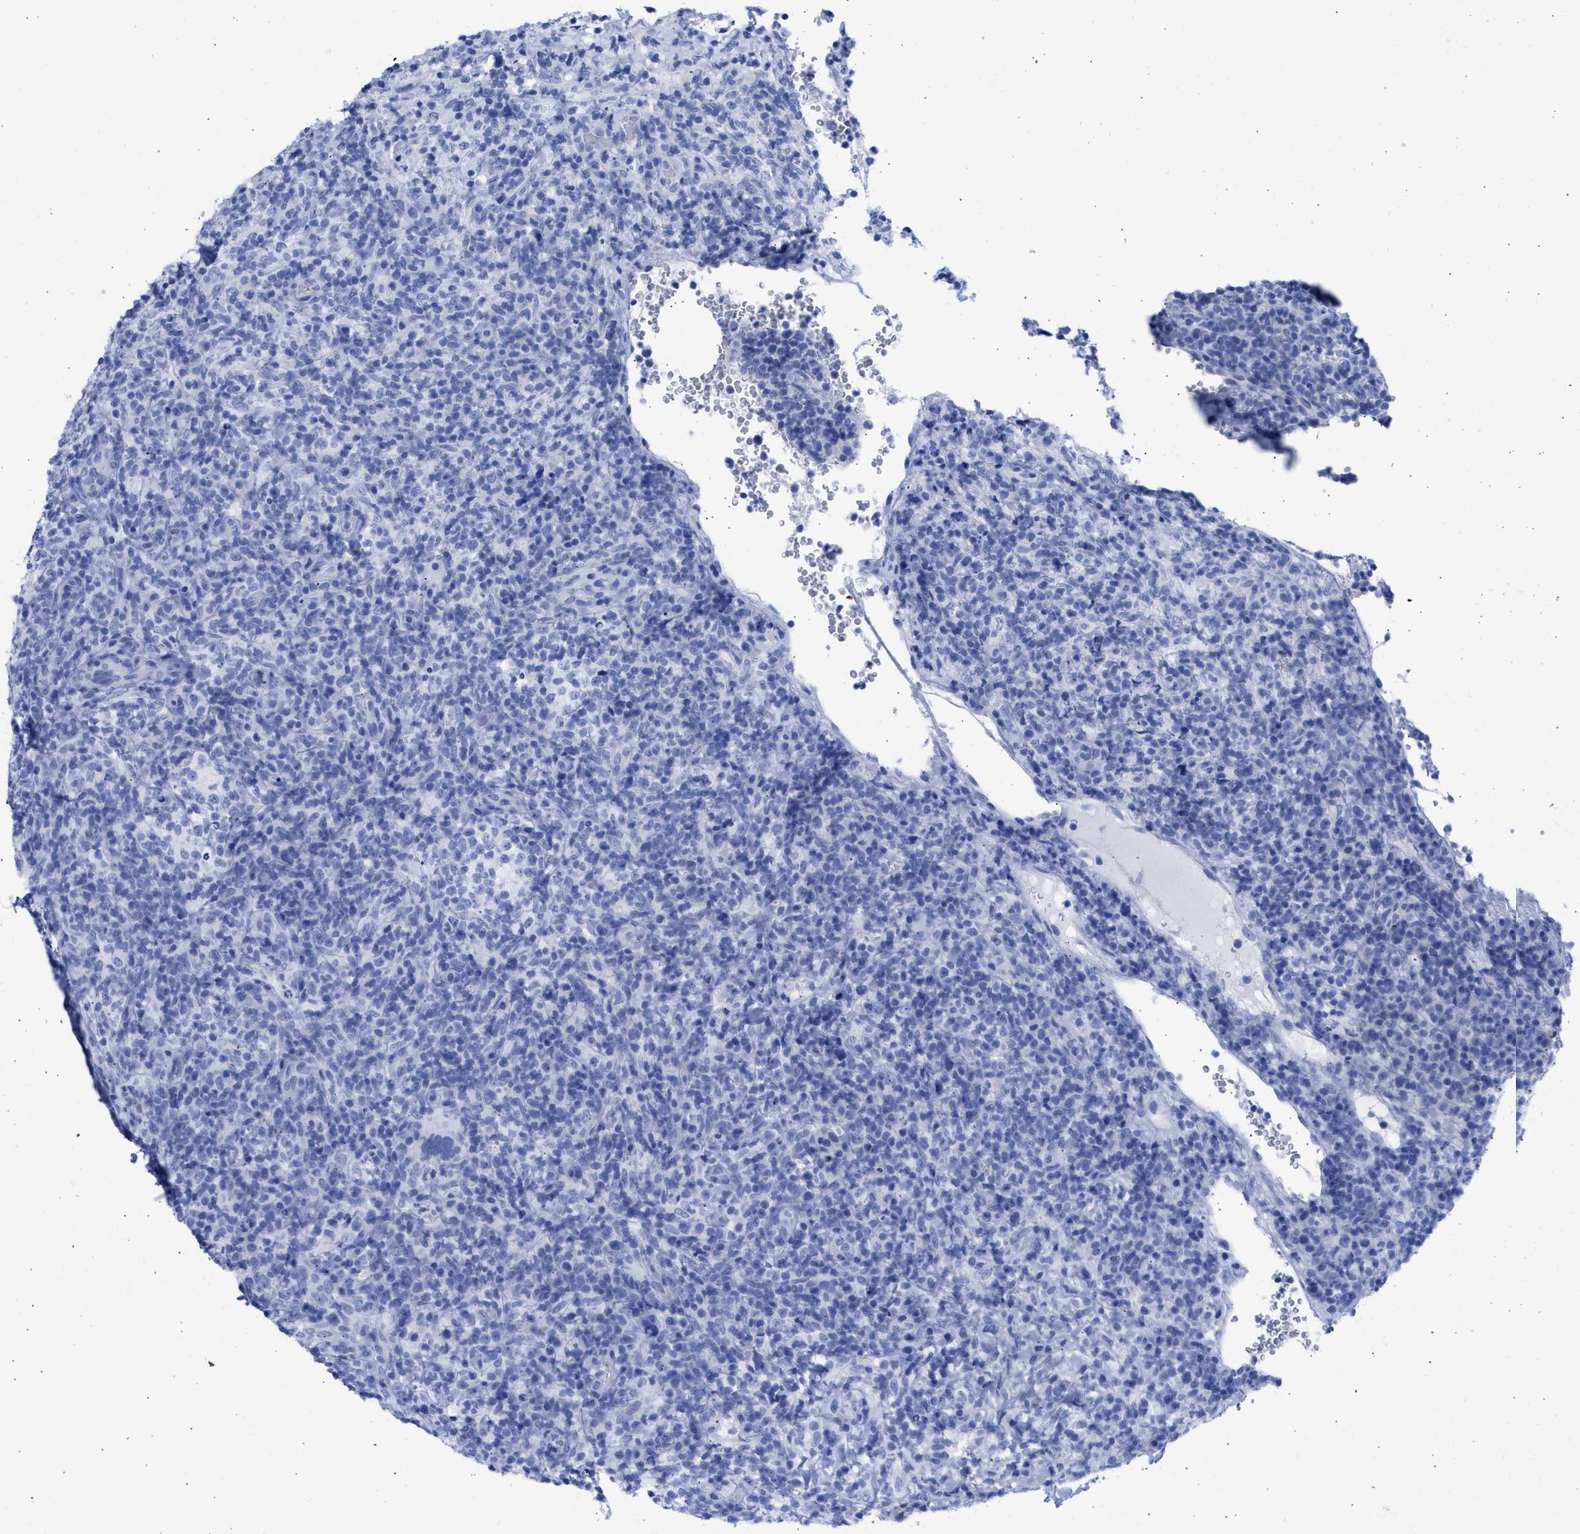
{"staining": {"intensity": "negative", "quantity": "none", "location": "none"}, "tissue": "lymphoma", "cell_type": "Tumor cells", "image_type": "cancer", "snomed": [{"axis": "morphology", "description": "Malignant lymphoma, non-Hodgkin's type, High grade"}, {"axis": "topography", "description": "Lymph node"}], "caption": "Immunohistochemistry (IHC) histopathology image of neoplastic tissue: human malignant lymphoma, non-Hodgkin's type (high-grade) stained with DAB (3,3'-diaminobenzidine) exhibits no significant protein positivity in tumor cells. (DAB (3,3'-diaminobenzidine) immunohistochemistry (IHC) with hematoxylin counter stain).", "gene": "RSPH1", "patient": {"sex": "female", "age": 76}}